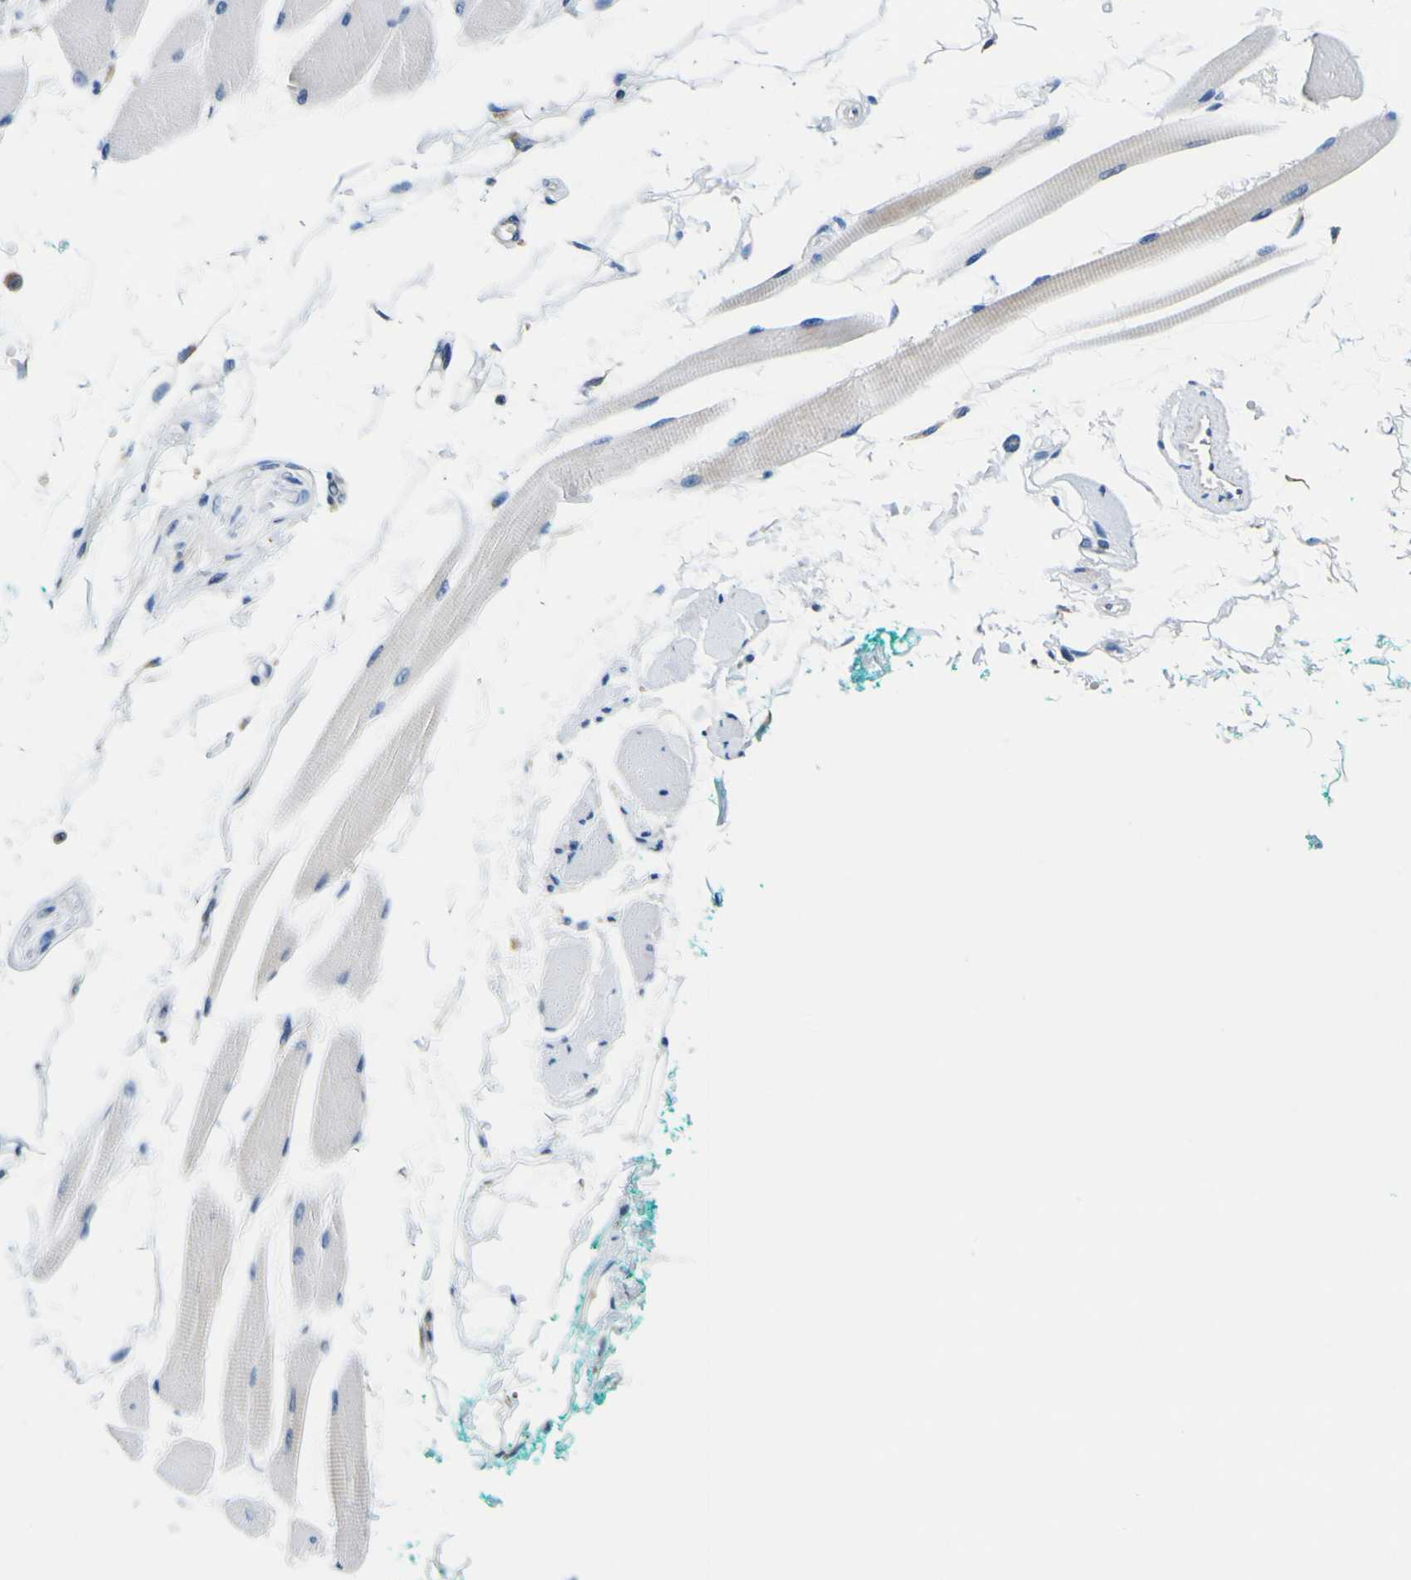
{"staining": {"intensity": "weak", "quantity": "<25%", "location": "cytoplasmic/membranous"}, "tissue": "skeletal muscle", "cell_type": "Myocytes", "image_type": "normal", "snomed": [{"axis": "morphology", "description": "Normal tissue, NOS"}, {"axis": "topography", "description": "Skeletal muscle"}, {"axis": "topography", "description": "Oral tissue"}, {"axis": "topography", "description": "Peripheral nerve tissue"}], "caption": "This is an immunohistochemistry (IHC) photomicrograph of normal skeletal muscle. There is no staining in myocytes.", "gene": "NLRP3", "patient": {"sex": "female", "age": 84}}